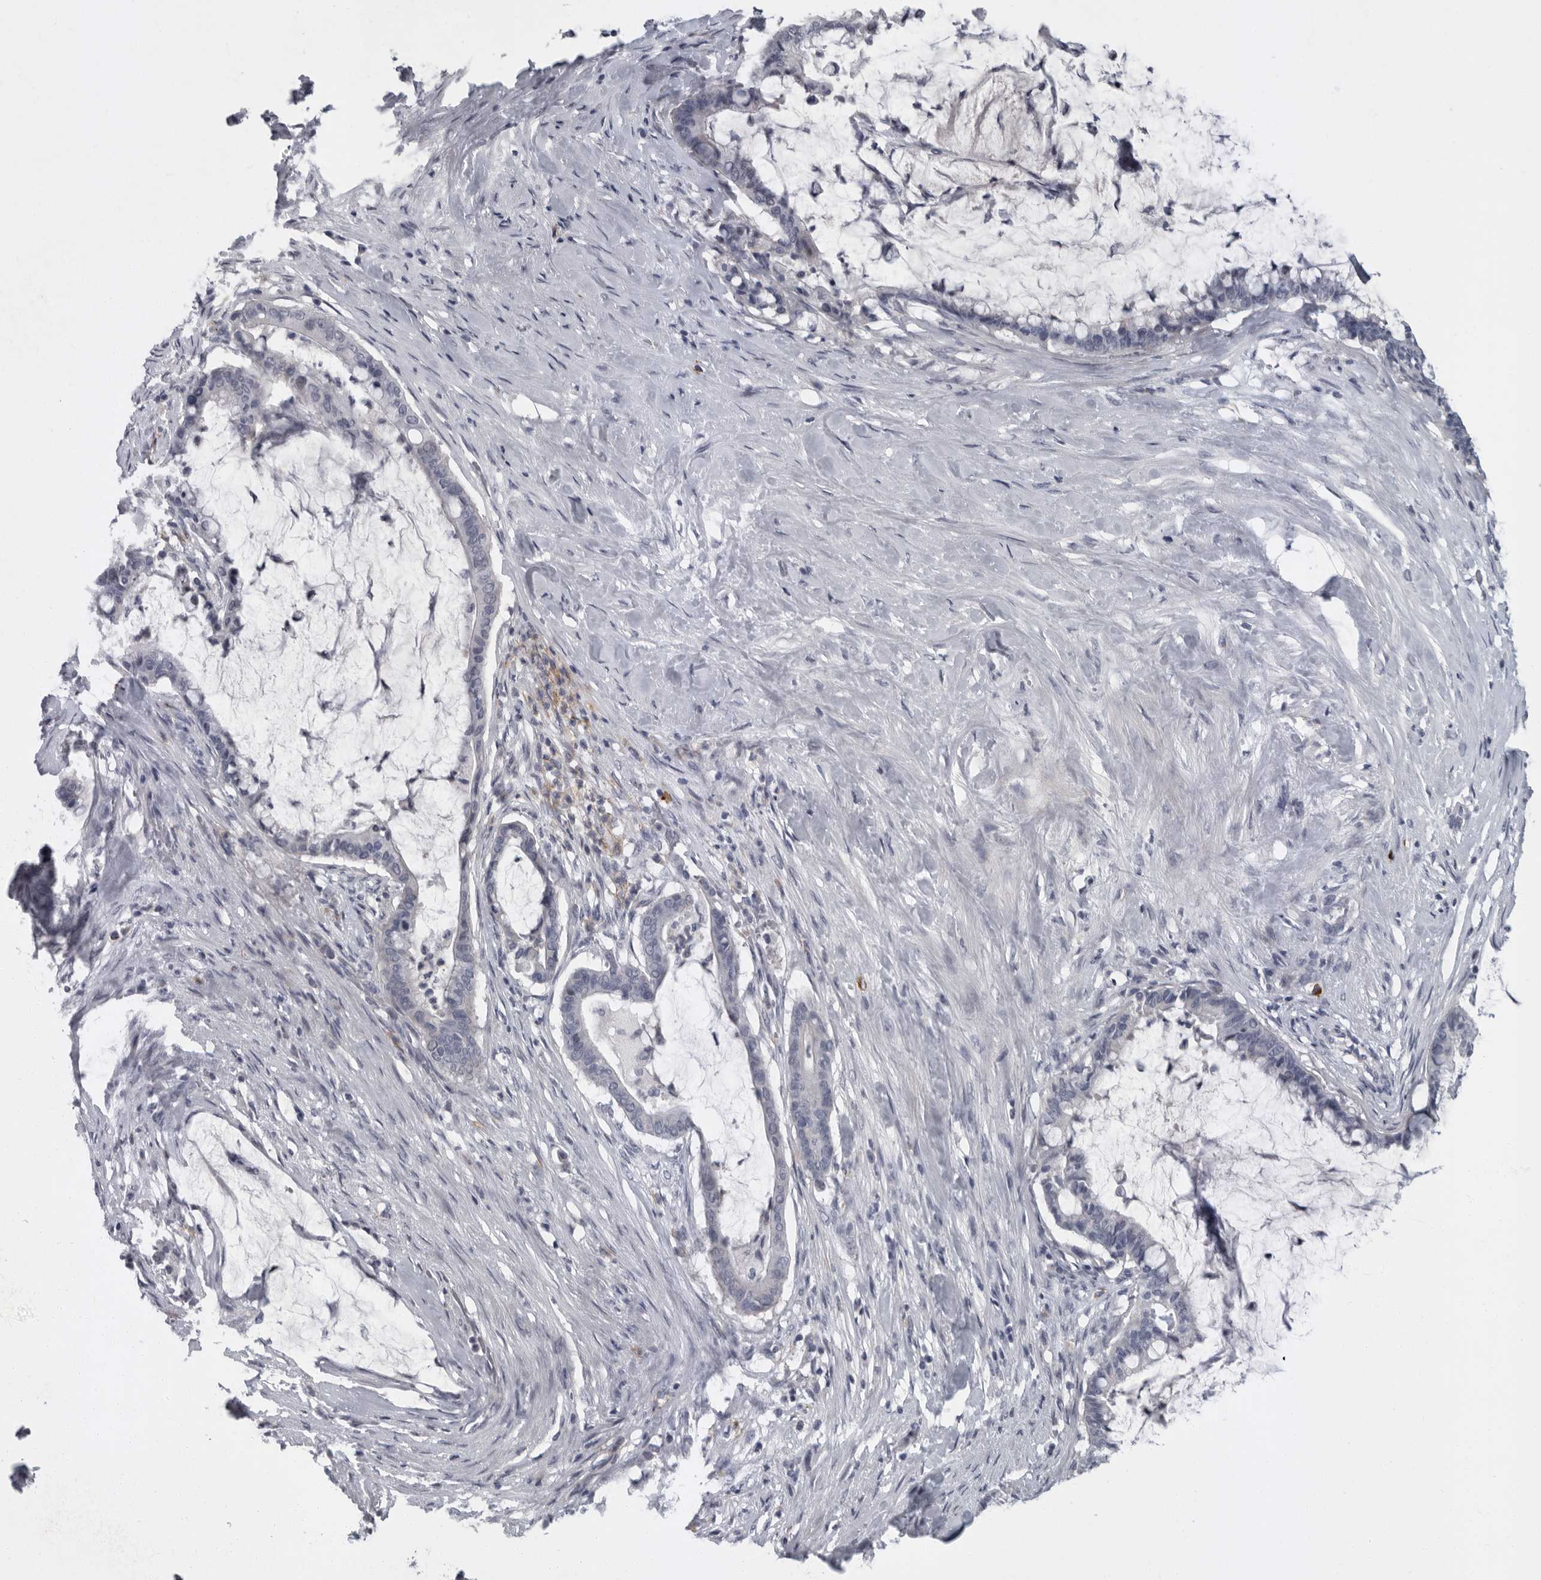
{"staining": {"intensity": "negative", "quantity": "none", "location": "none"}, "tissue": "pancreatic cancer", "cell_type": "Tumor cells", "image_type": "cancer", "snomed": [{"axis": "morphology", "description": "Adenocarcinoma, NOS"}, {"axis": "topography", "description": "Pancreas"}], "caption": "Photomicrograph shows no protein expression in tumor cells of pancreatic cancer tissue.", "gene": "SLC25A39", "patient": {"sex": "male", "age": 41}}